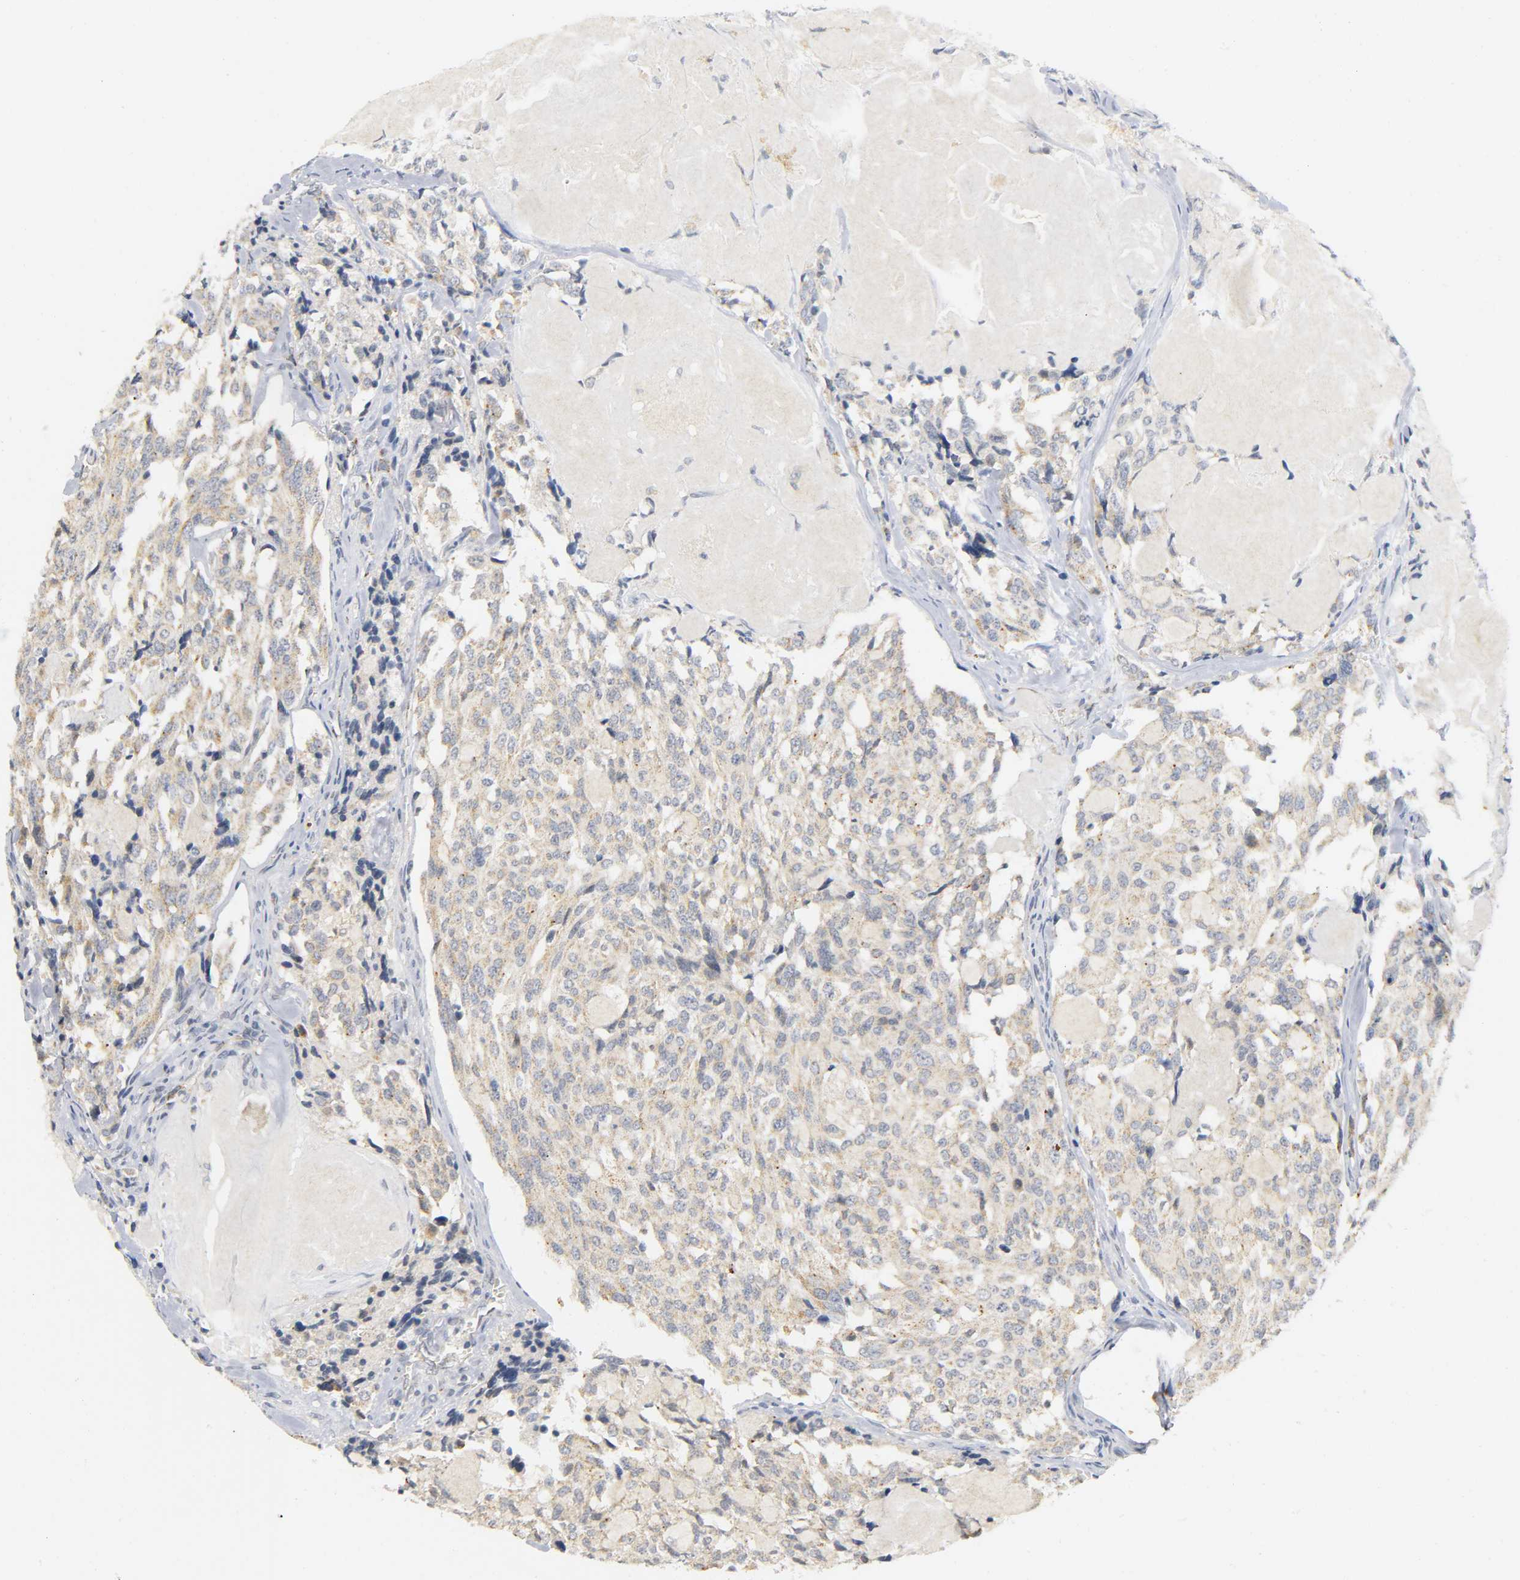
{"staining": {"intensity": "weak", "quantity": ">75%", "location": "cytoplasmic/membranous"}, "tissue": "thyroid cancer", "cell_type": "Tumor cells", "image_type": "cancer", "snomed": [{"axis": "morphology", "description": "Carcinoma, NOS"}, {"axis": "morphology", "description": "Carcinoid, malignant, NOS"}, {"axis": "topography", "description": "Thyroid gland"}], "caption": "Immunohistochemical staining of human carcinoma (thyroid) shows low levels of weak cytoplasmic/membranous protein staining in approximately >75% of tumor cells.", "gene": "NRP1", "patient": {"sex": "male", "age": 33}}